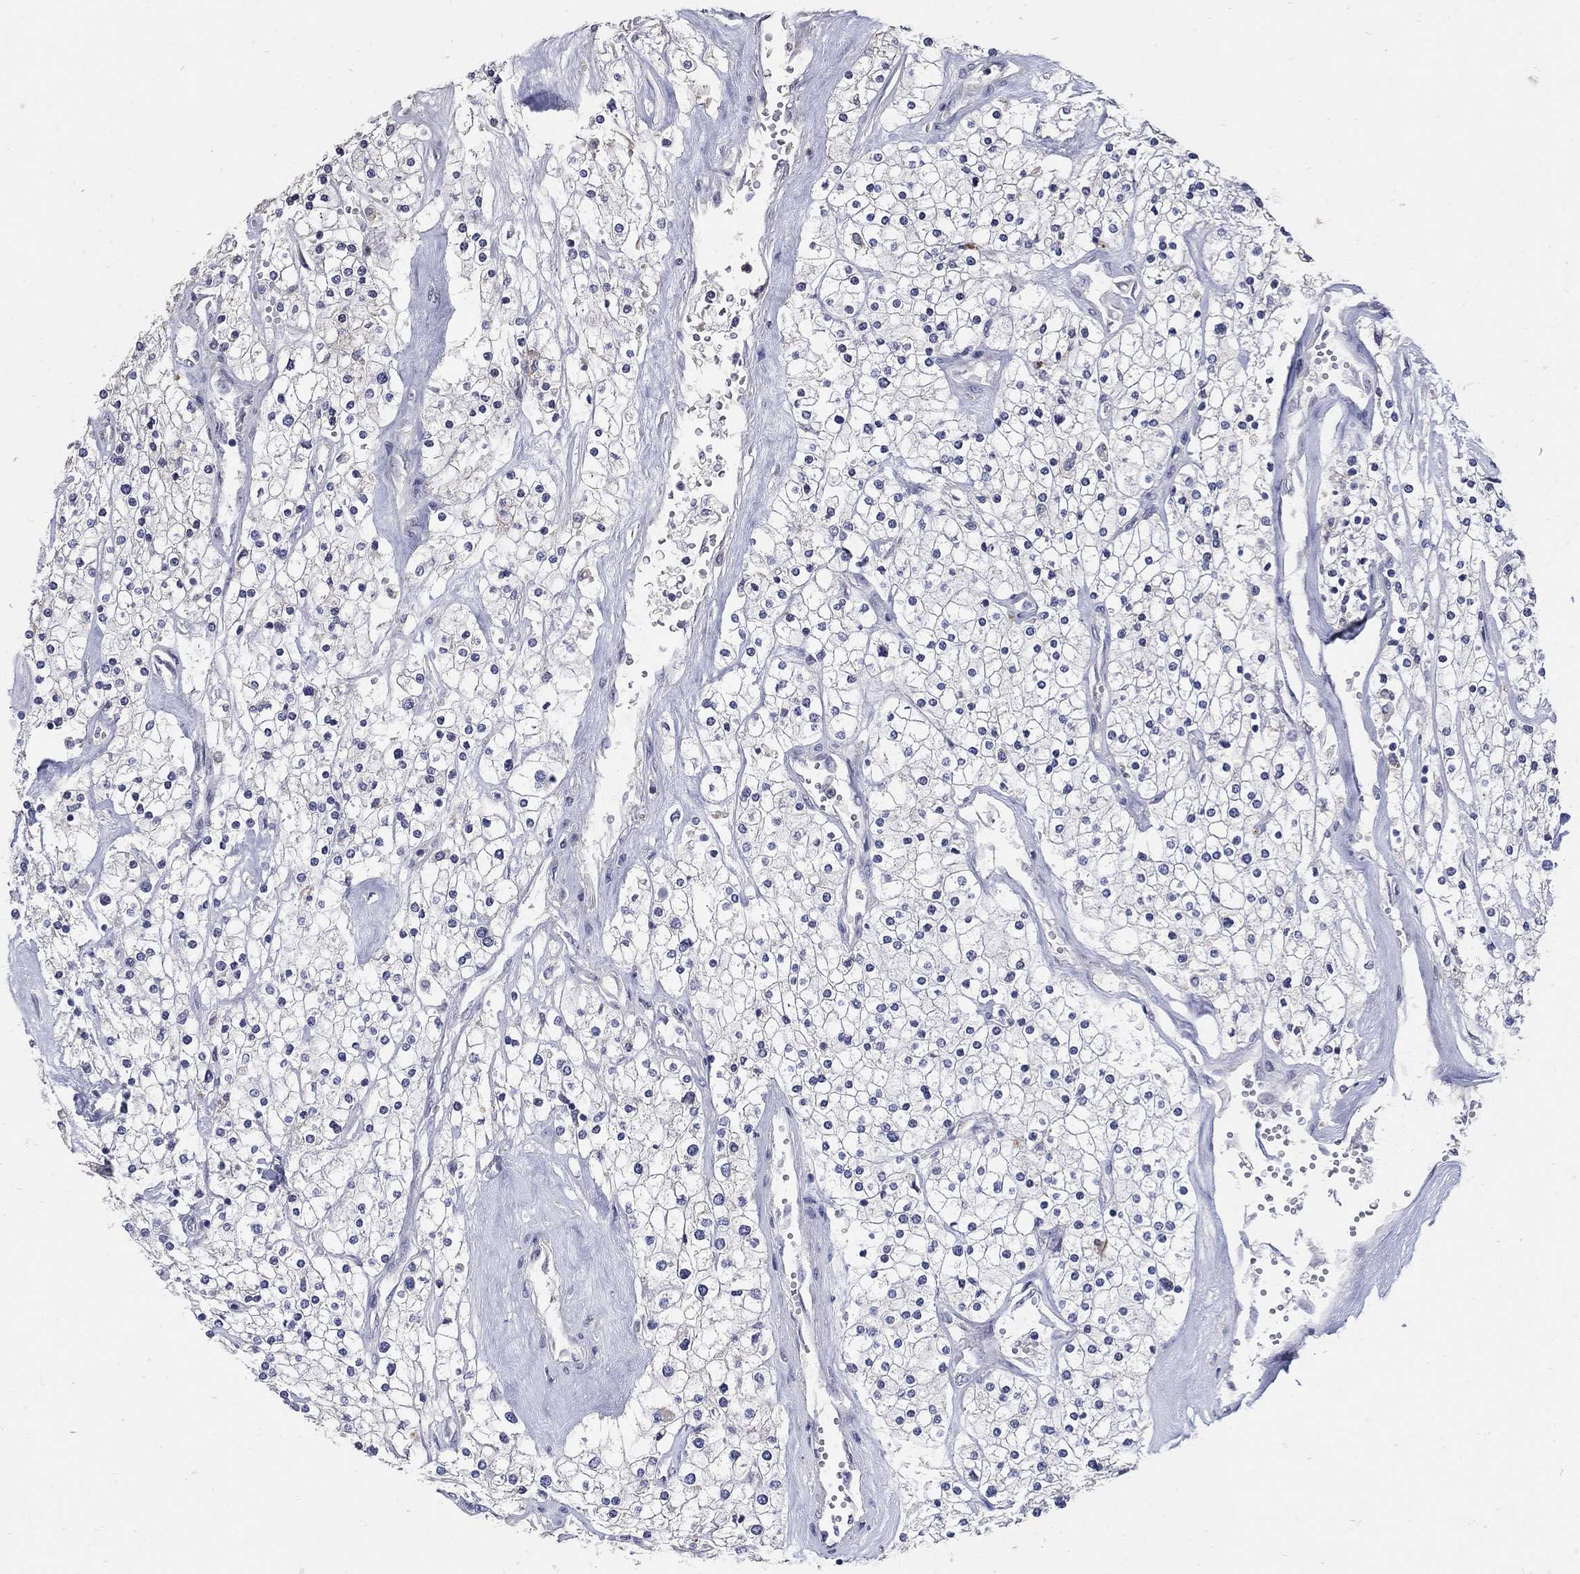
{"staining": {"intensity": "negative", "quantity": "none", "location": "none"}, "tissue": "renal cancer", "cell_type": "Tumor cells", "image_type": "cancer", "snomed": [{"axis": "morphology", "description": "Adenocarcinoma, NOS"}, {"axis": "topography", "description": "Kidney"}], "caption": "There is no significant positivity in tumor cells of renal adenocarcinoma. Nuclei are stained in blue.", "gene": "CETN1", "patient": {"sex": "male", "age": 80}}